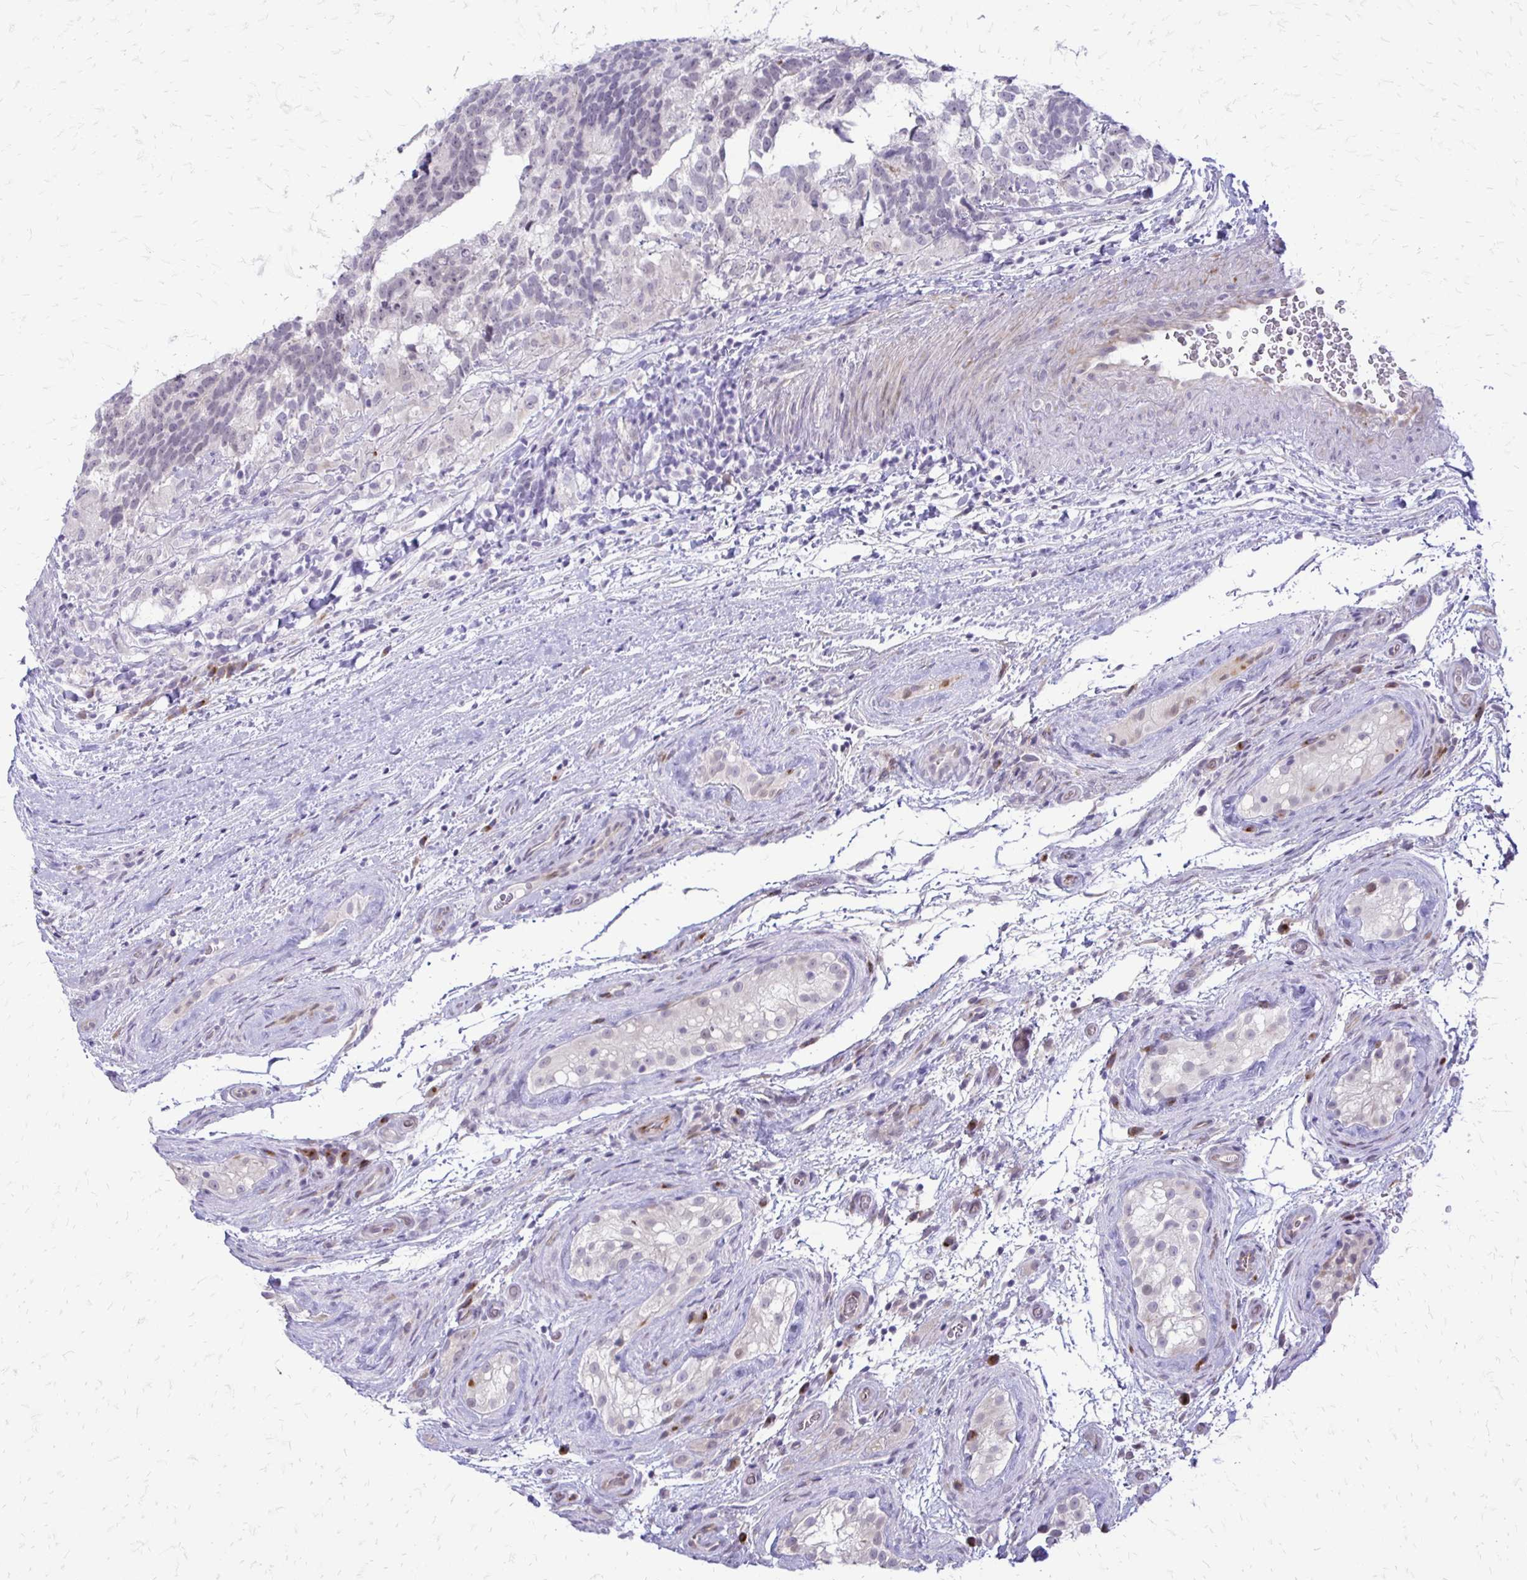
{"staining": {"intensity": "negative", "quantity": "none", "location": "none"}, "tissue": "testis cancer", "cell_type": "Tumor cells", "image_type": "cancer", "snomed": [{"axis": "morphology", "description": "Seminoma, NOS"}, {"axis": "morphology", "description": "Carcinoma, Embryonal, NOS"}, {"axis": "topography", "description": "Testis"}], "caption": "Immunohistochemistry micrograph of testis cancer stained for a protein (brown), which exhibits no expression in tumor cells. (Stains: DAB (3,3'-diaminobenzidine) immunohistochemistry with hematoxylin counter stain, Microscopy: brightfield microscopy at high magnification).", "gene": "EPYC", "patient": {"sex": "male", "age": 41}}